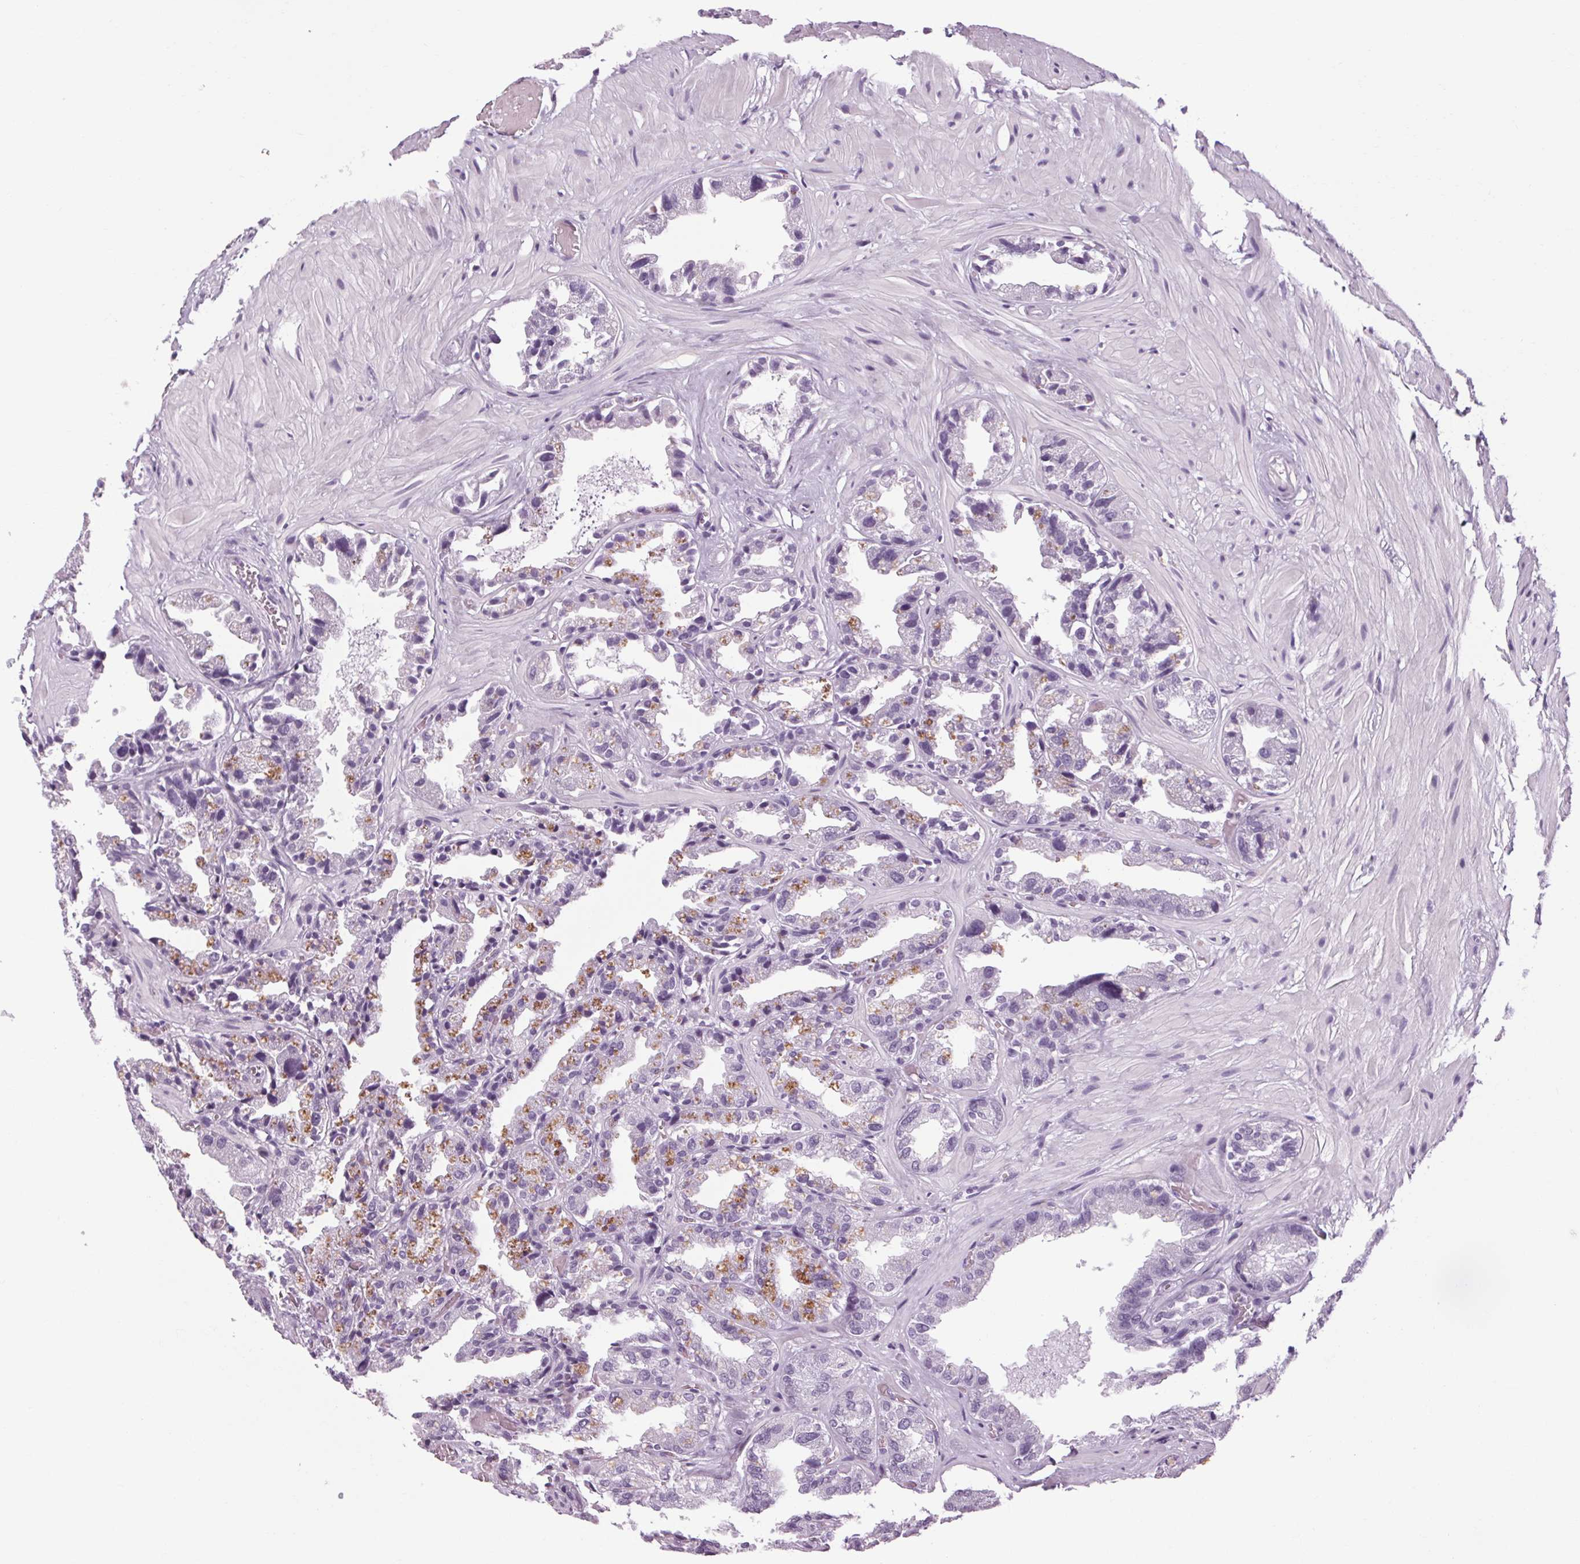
{"staining": {"intensity": "negative", "quantity": "none", "location": "none"}, "tissue": "seminal vesicle", "cell_type": "Glandular cells", "image_type": "normal", "snomed": [{"axis": "morphology", "description": "Normal tissue, NOS"}, {"axis": "topography", "description": "Seminal veicle"}], "caption": "This is an immunohistochemistry image of normal seminal vesicle. There is no expression in glandular cells.", "gene": "POMC", "patient": {"sex": "male", "age": 57}}